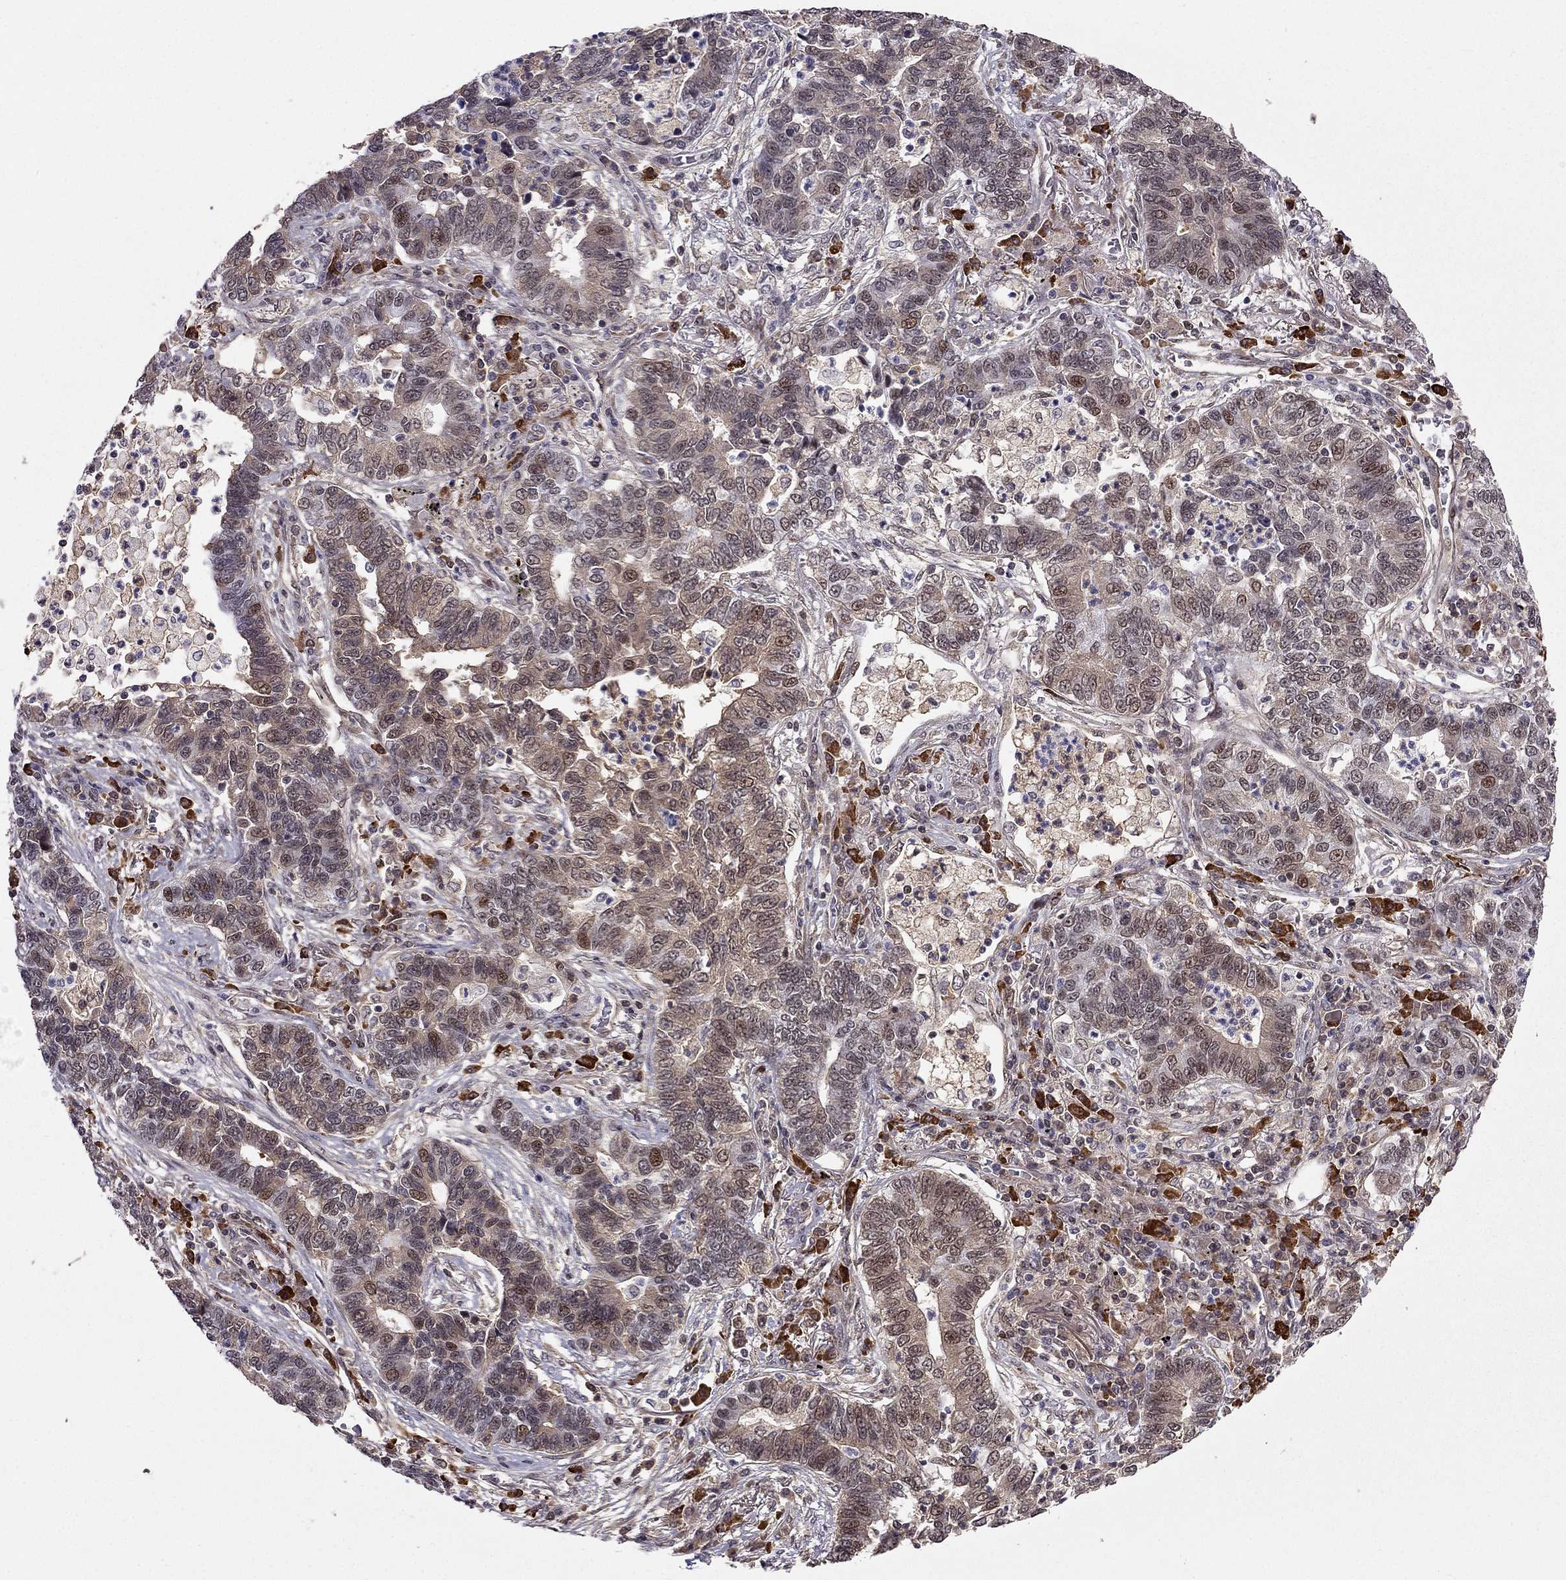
{"staining": {"intensity": "weak", "quantity": "<25%", "location": "cytoplasmic/membranous,nuclear"}, "tissue": "lung cancer", "cell_type": "Tumor cells", "image_type": "cancer", "snomed": [{"axis": "morphology", "description": "Adenocarcinoma, NOS"}, {"axis": "topography", "description": "Lung"}], "caption": "Tumor cells show no significant protein positivity in lung adenocarcinoma.", "gene": "RPRD2", "patient": {"sex": "female", "age": 57}}